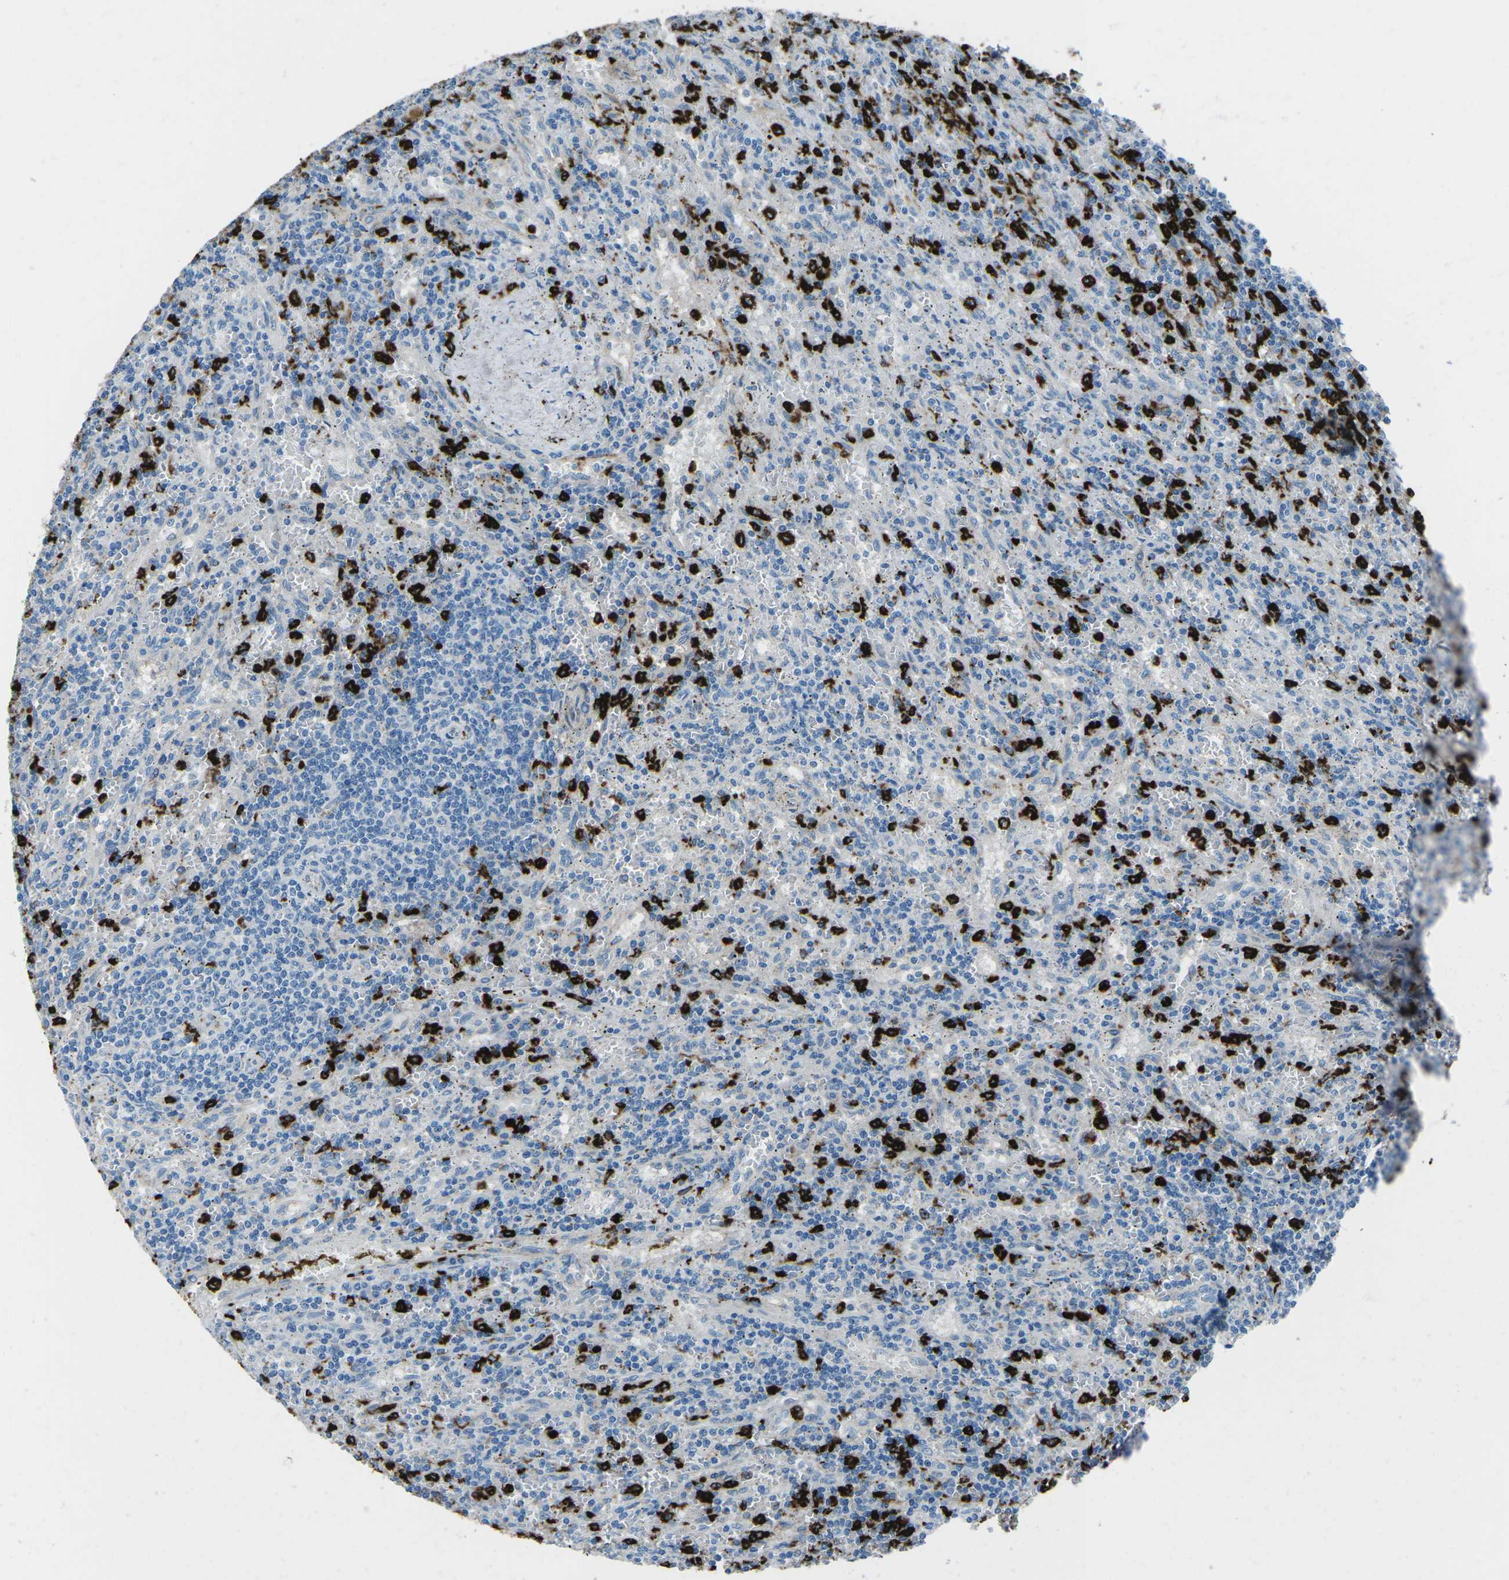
{"staining": {"intensity": "negative", "quantity": "none", "location": "none"}, "tissue": "lymphoma", "cell_type": "Tumor cells", "image_type": "cancer", "snomed": [{"axis": "morphology", "description": "Malignant lymphoma, non-Hodgkin's type, Low grade"}, {"axis": "topography", "description": "Spleen"}], "caption": "High power microscopy photomicrograph of an immunohistochemistry (IHC) micrograph of lymphoma, revealing no significant expression in tumor cells.", "gene": "FCN1", "patient": {"sex": "male", "age": 76}}